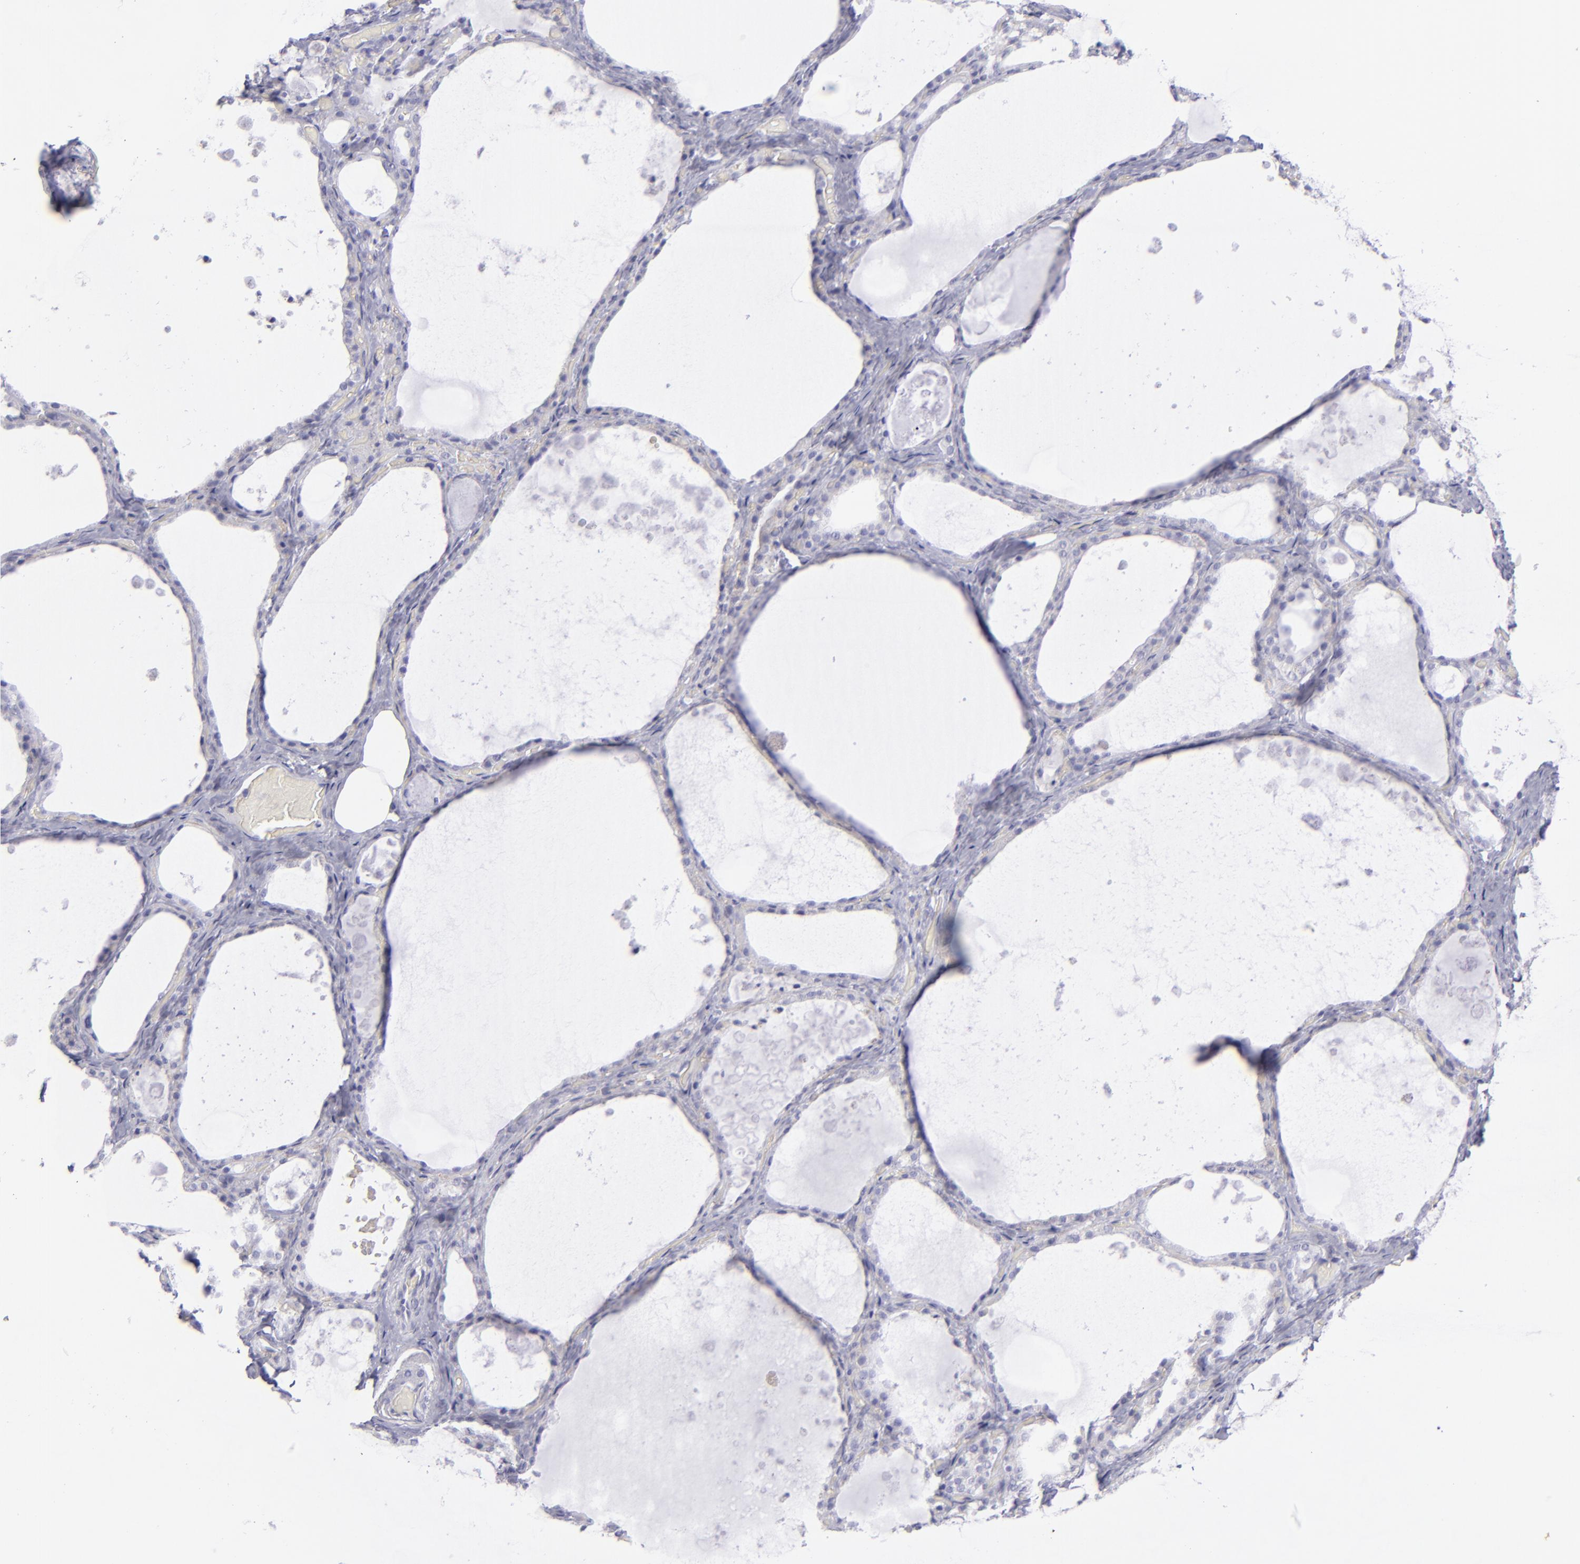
{"staining": {"intensity": "negative", "quantity": "none", "location": "none"}, "tissue": "thyroid gland", "cell_type": "Glandular cells", "image_type": "normal", "snomed": [{"axis": "morphology", "description": "Normal tissue, NOS"}, {"axis": "topography", "description": "Thyroid gland"}], "caption": "This is an immunohistochemistry (IHC) photomicrograph of benign thyroid gland. There is no positivity in glandular cells.", "gene": "BSG", "patient": {"sex": "male", "age": 61}}